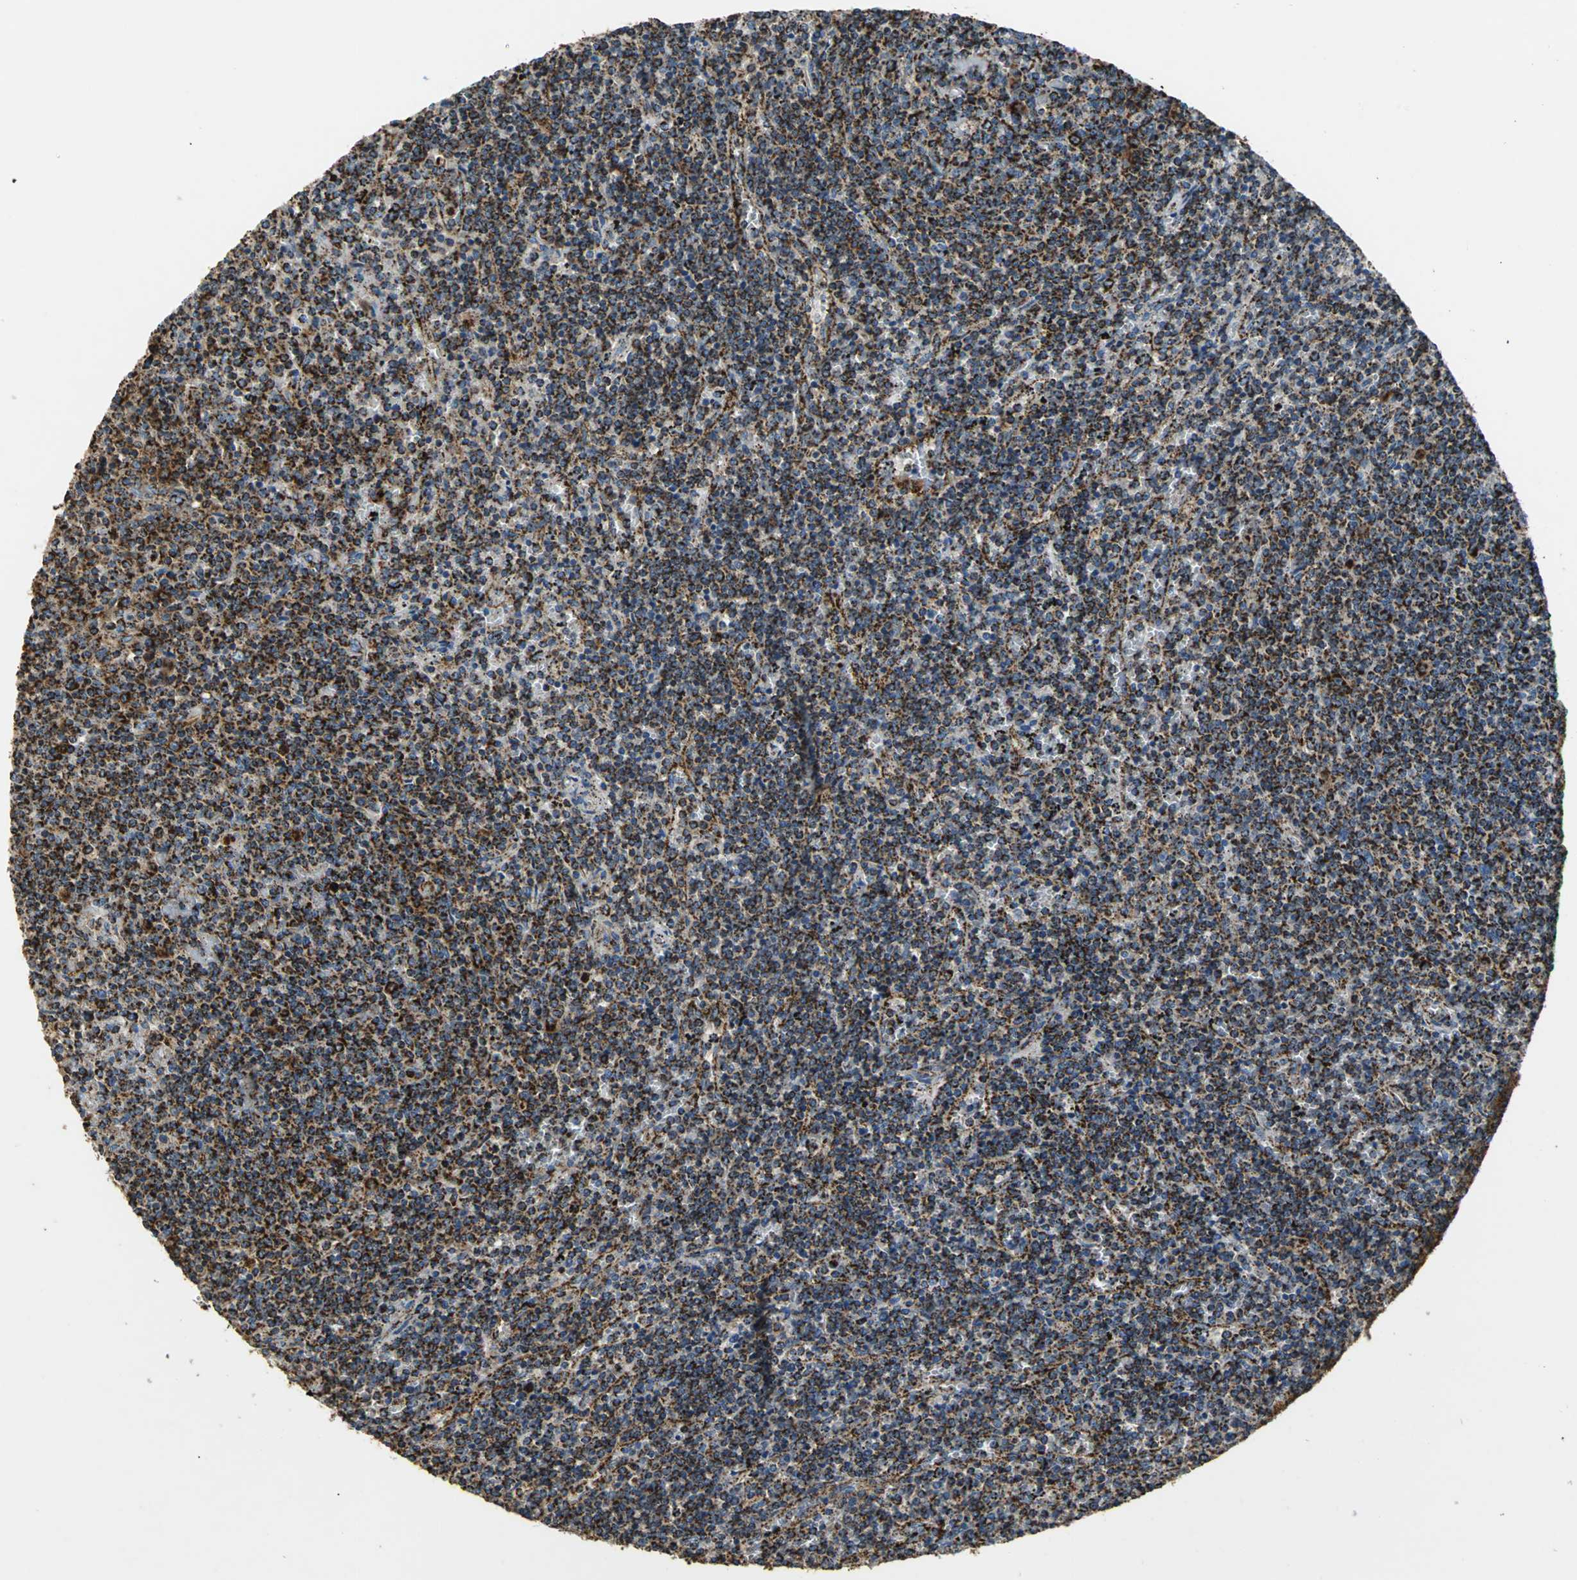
{"staining": {"intensity": "strong", "quantity": ">75%", "location": "cytoplasmic/membranous"}, "tissue": "lymphoma", "cell_type": "Tumor cells", "image_type": "cancer", "snomed": [{"axis": "morphology", "description": "Malignant lymphoma, non-Hodgkin's type, Low grade"}, {"axis": "topography", "description": "Spleen"}], "caption": "Approximately >75% of tumor cells in human lymphoma demonstrate strong cytoplasmic/membranous protein staining as visualized by brown immunohistochemical staining.", "gene": "ECH1", "patient": {"sex": "female", "age": 50}}